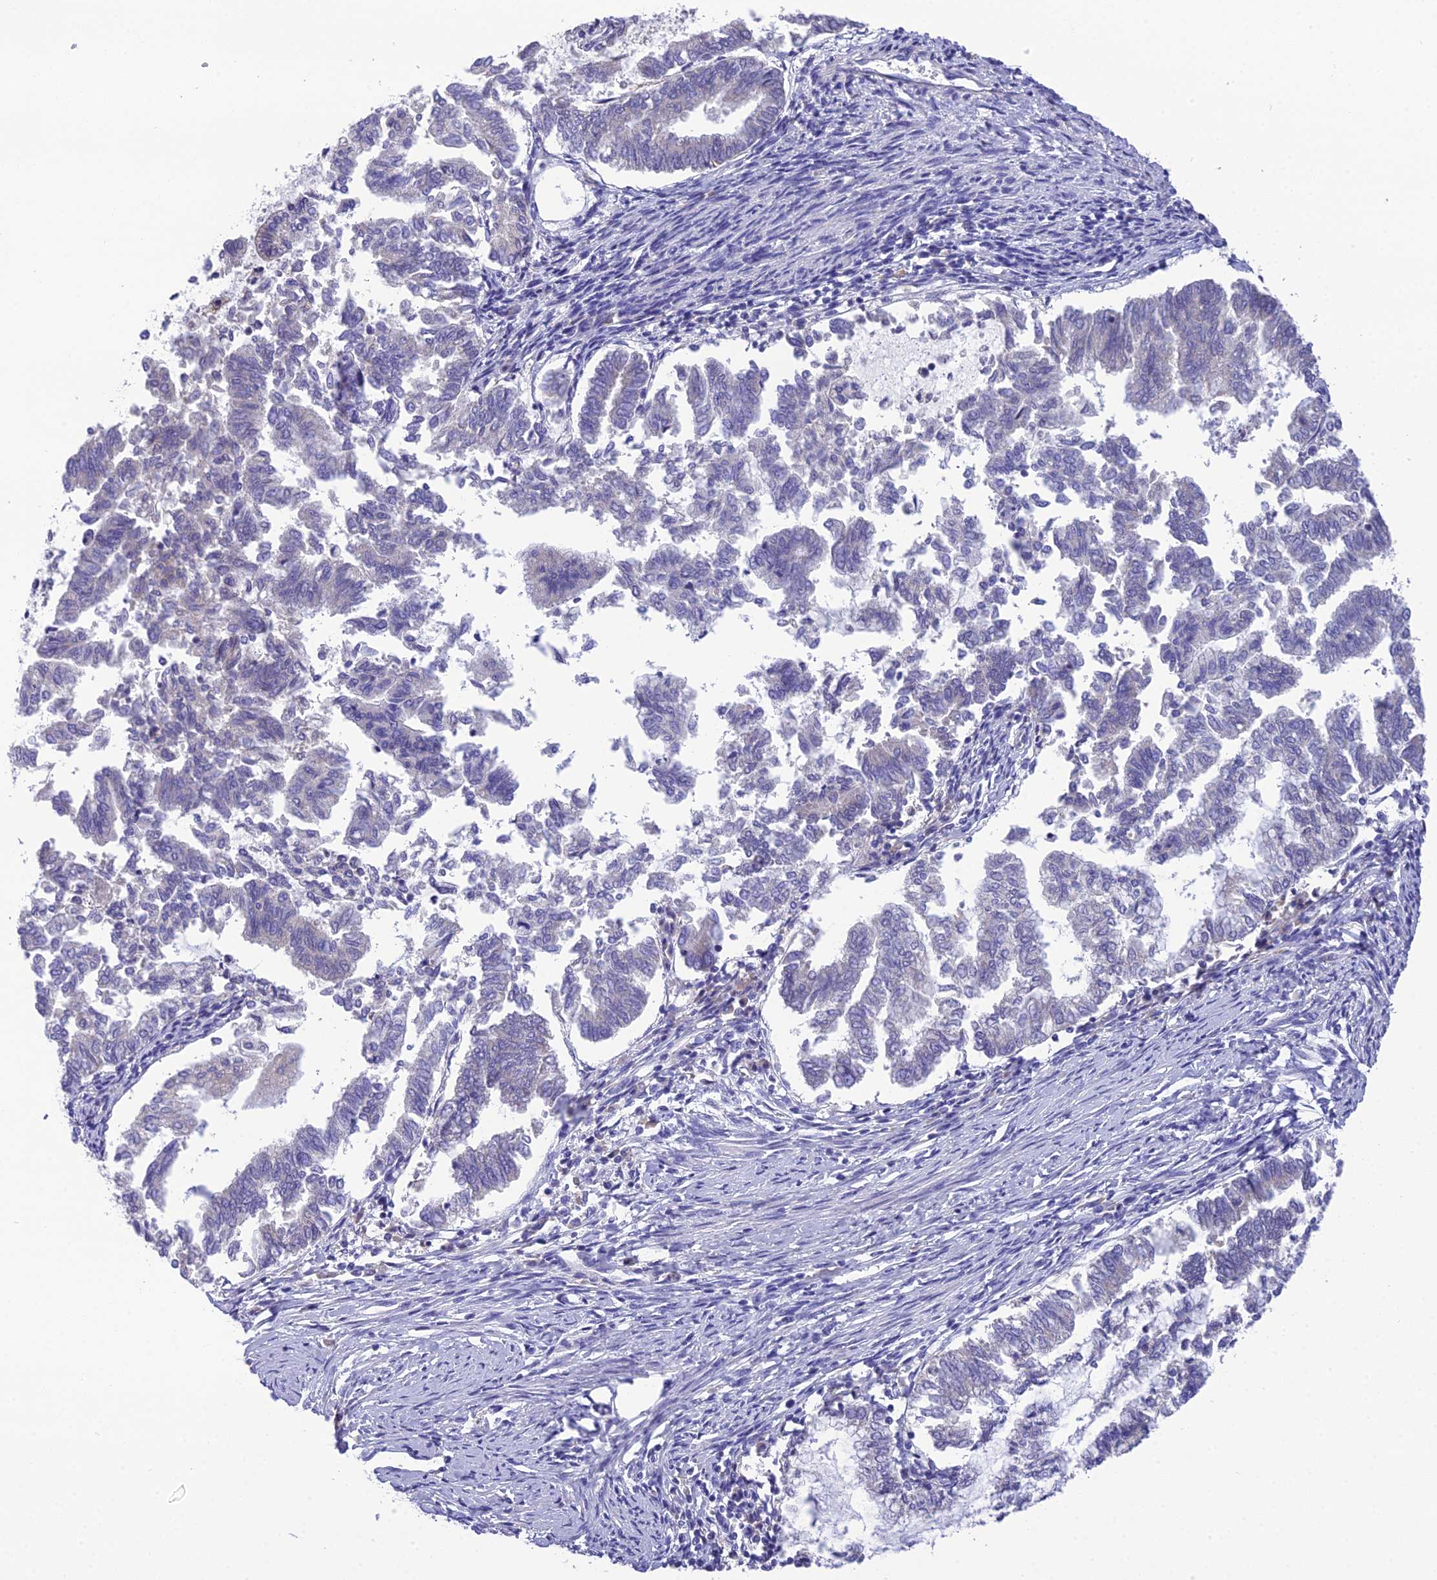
{"staining": {"intensity": "negative", "quantity": "none", "location": "none"}, "tissue": "endometrial cancer", "cell_type": "Tumor cells", "image_type": "cancer", "snomed": [{"axis": "morphology", "description": "Adenocarcinoma, NOS"}, {"axis": "topography", "description": "Endometrium"}], "caption": "The image reveals no significant expression in tumor cells of adenocarcinoma (endometrial). (DAB IHC, high magnification).", "gene": "KIAA0408", "patient": {"sex": "female", "age": 79}}